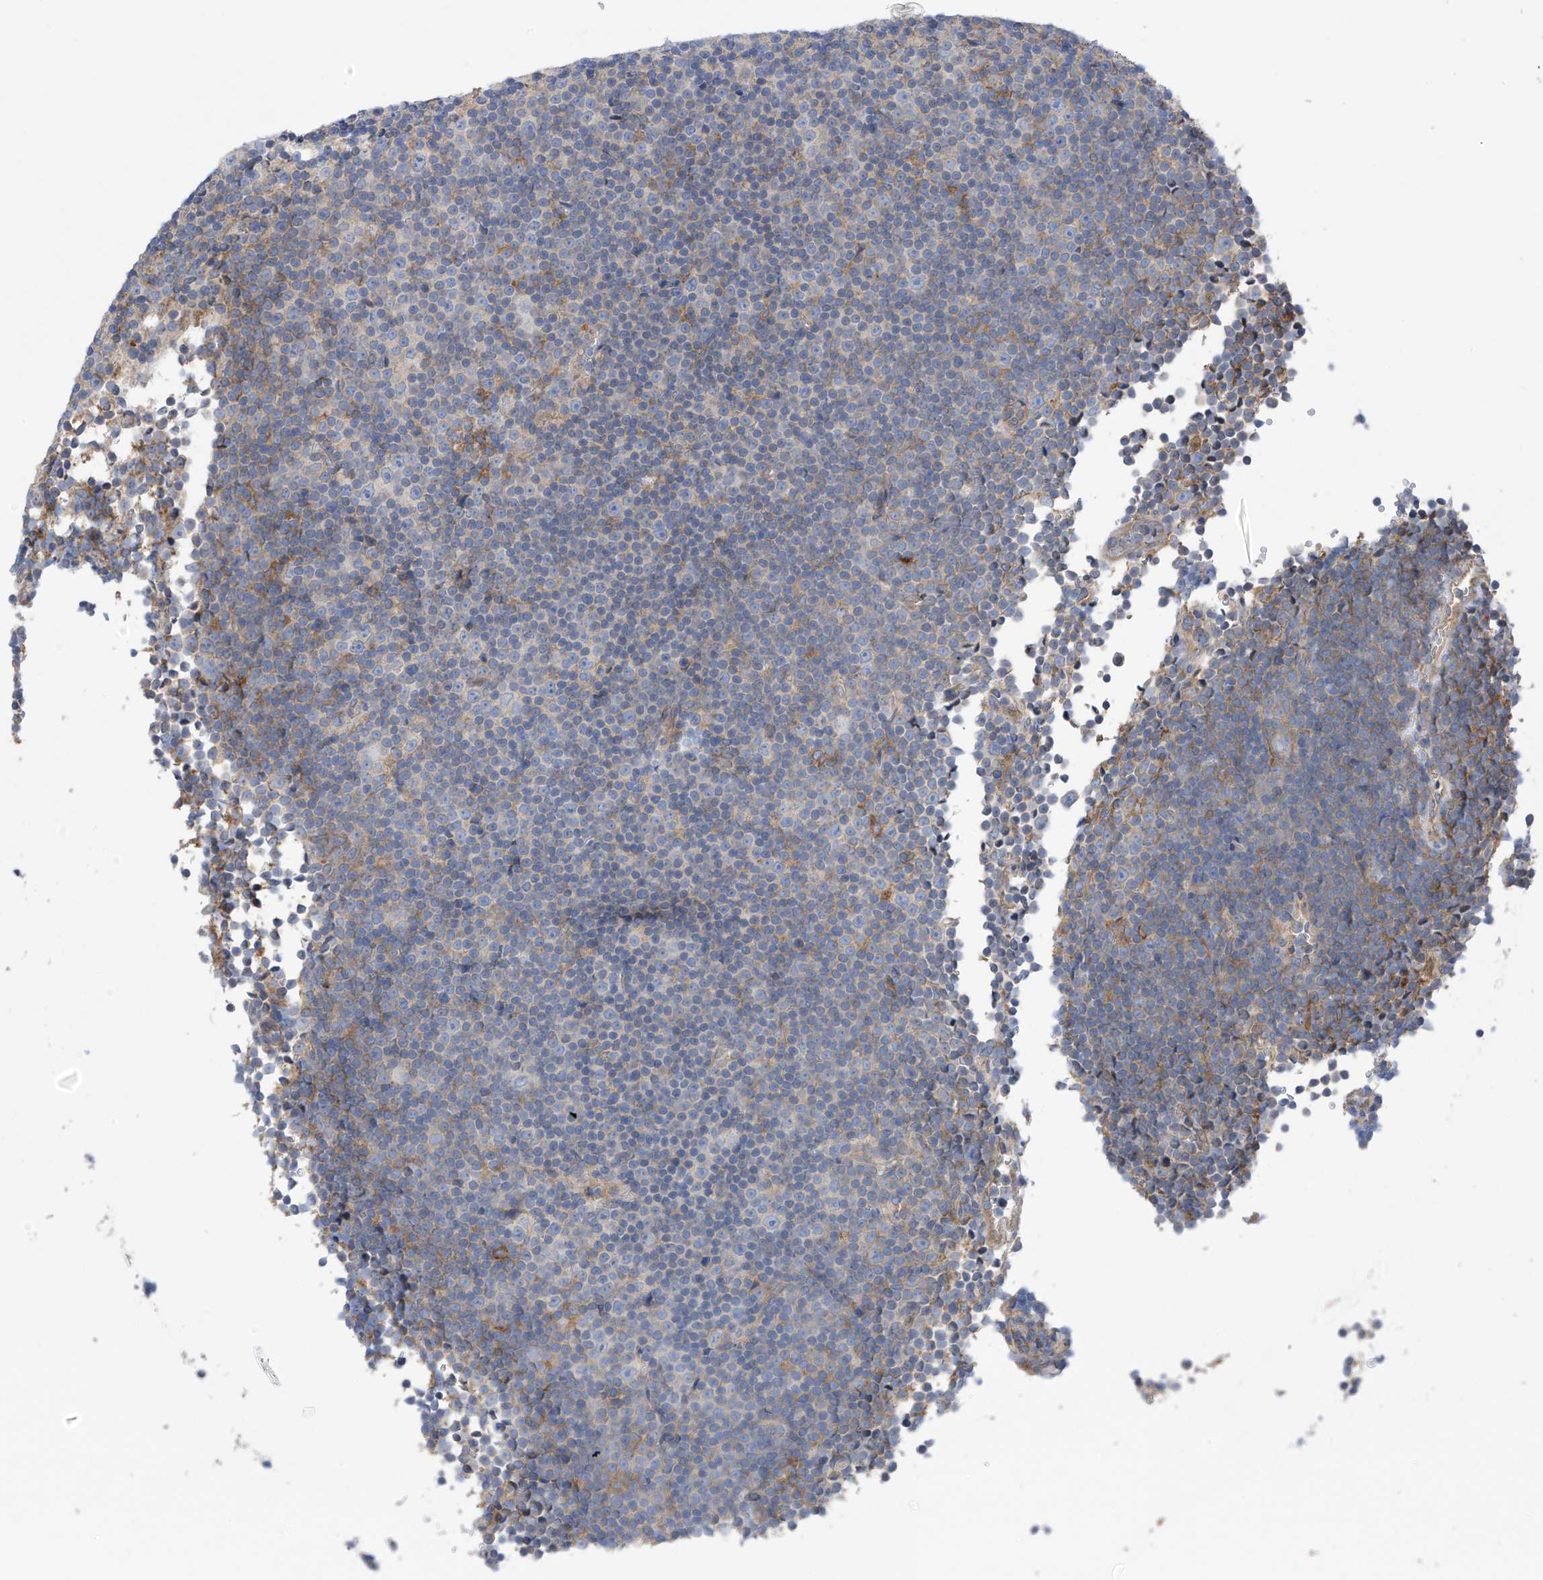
{"staining": {"intensity": "negative", "quantity": "none", "location": "none"}, "tissue": "lymphoma", "cell_type": "Tumor cells", "image_type": "cancer", "snomed": [{"axis": "morphology", "description": "Malignant lymphoma, non-Hodgkin's type, Low grade"}, {"axis": "topography", "description": "Lymph node"}], "caption": "This is an immunohistochemistry (IHC) micrograph of lymphoma. There is no staining in tumor cells.", "gene": "P2RX7", "patient": {"sex": "female", "age": 67}}